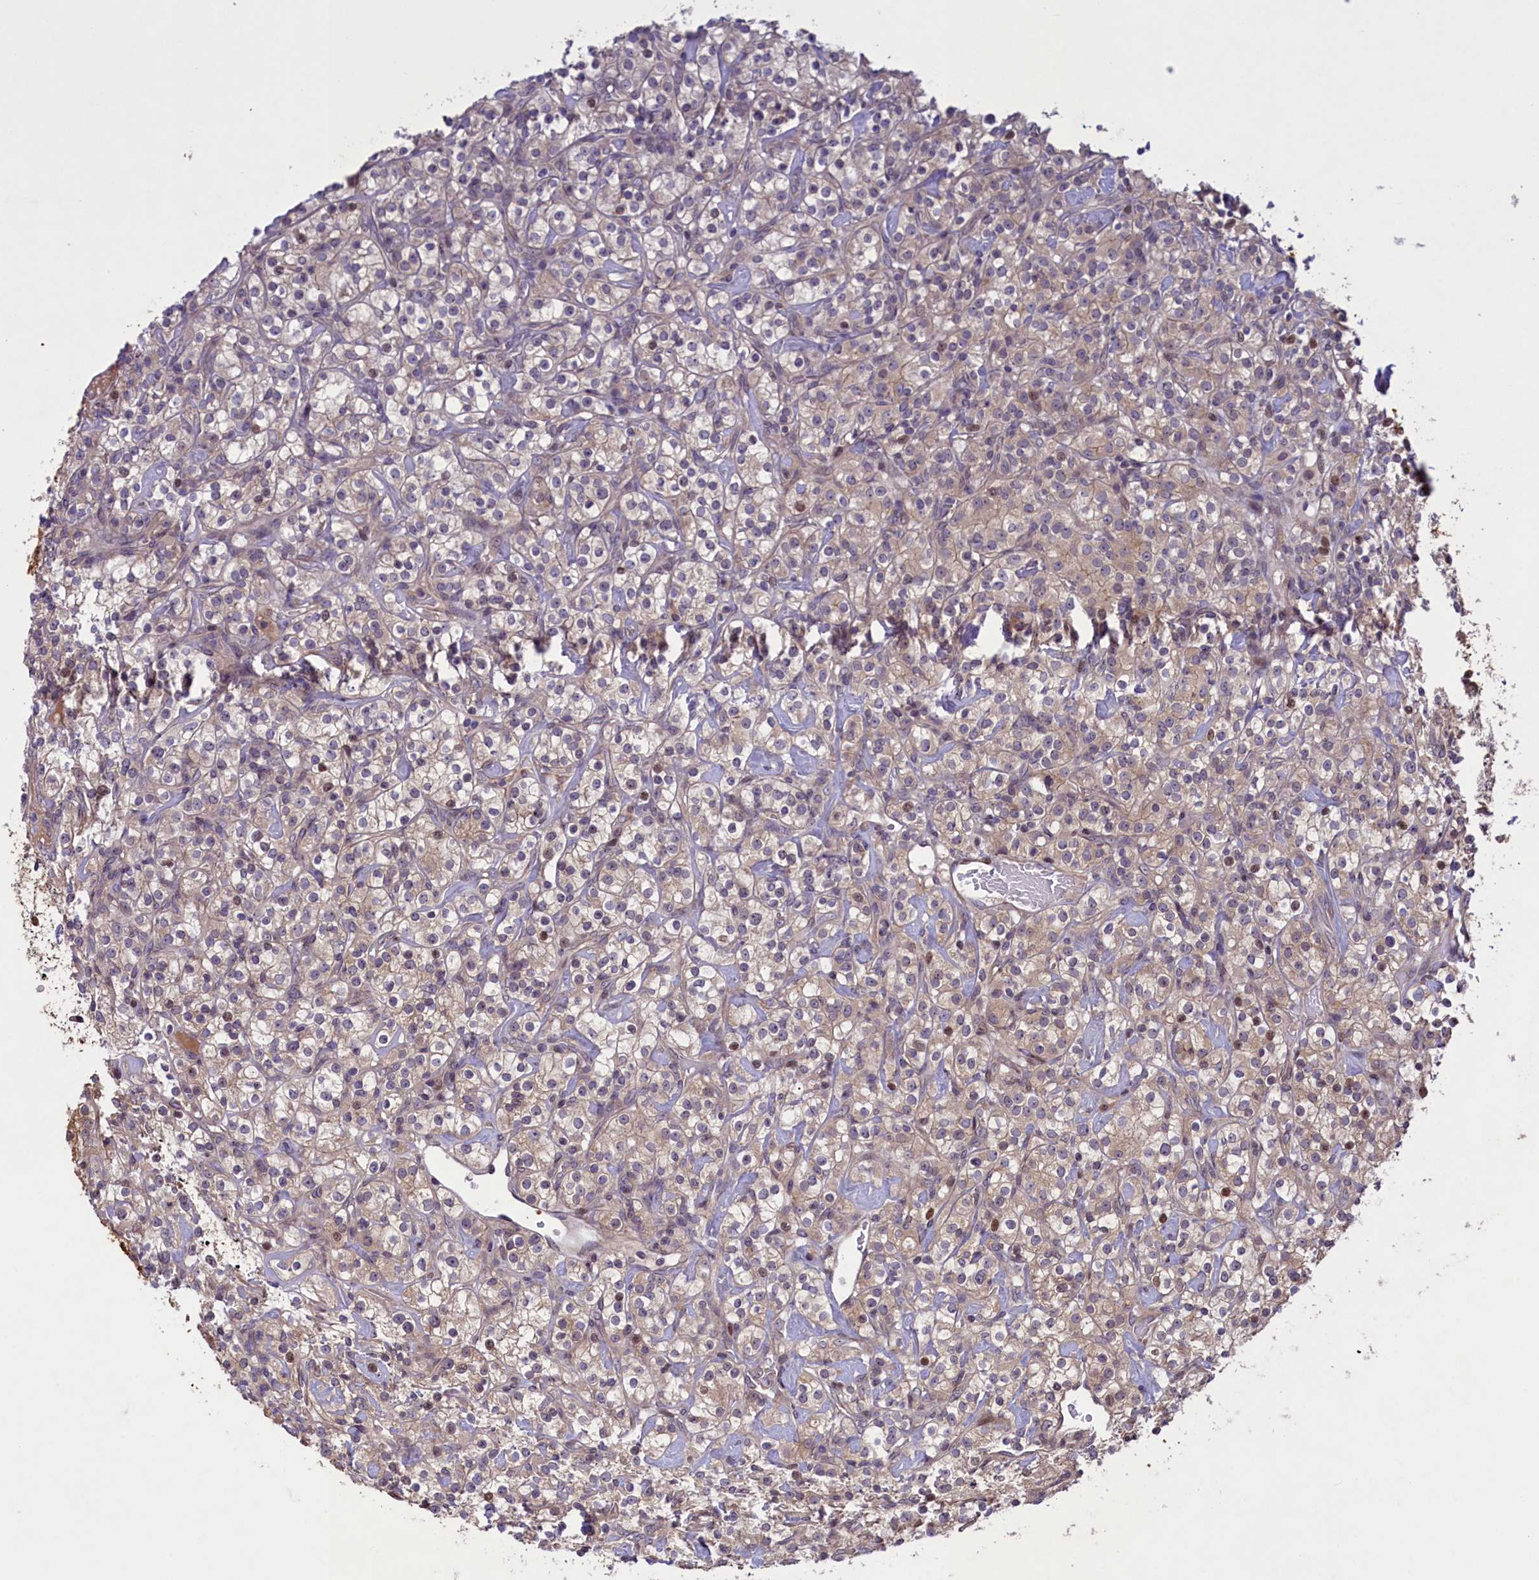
{"staining": {"intensity": "moderate", "quantity": "<25%", "location": "nuclear"}, "tissue": "renal cancer", "cell_type": "Tumor cells", "image_type": "cancer", "snomed": [{"axis": "morphology", "description": "Adenocarcinoma, NOS"}, {"axis": "topography", "description": "Kidney"}], "caption": "DAB immunohistochemical staining of adenocarcinoma (renal) demonstrates moderate nuclear protein staining in about <25% of tumor cells.", "gene": "MAN2C1", "patient": {"sex": "male", "age": 77}}